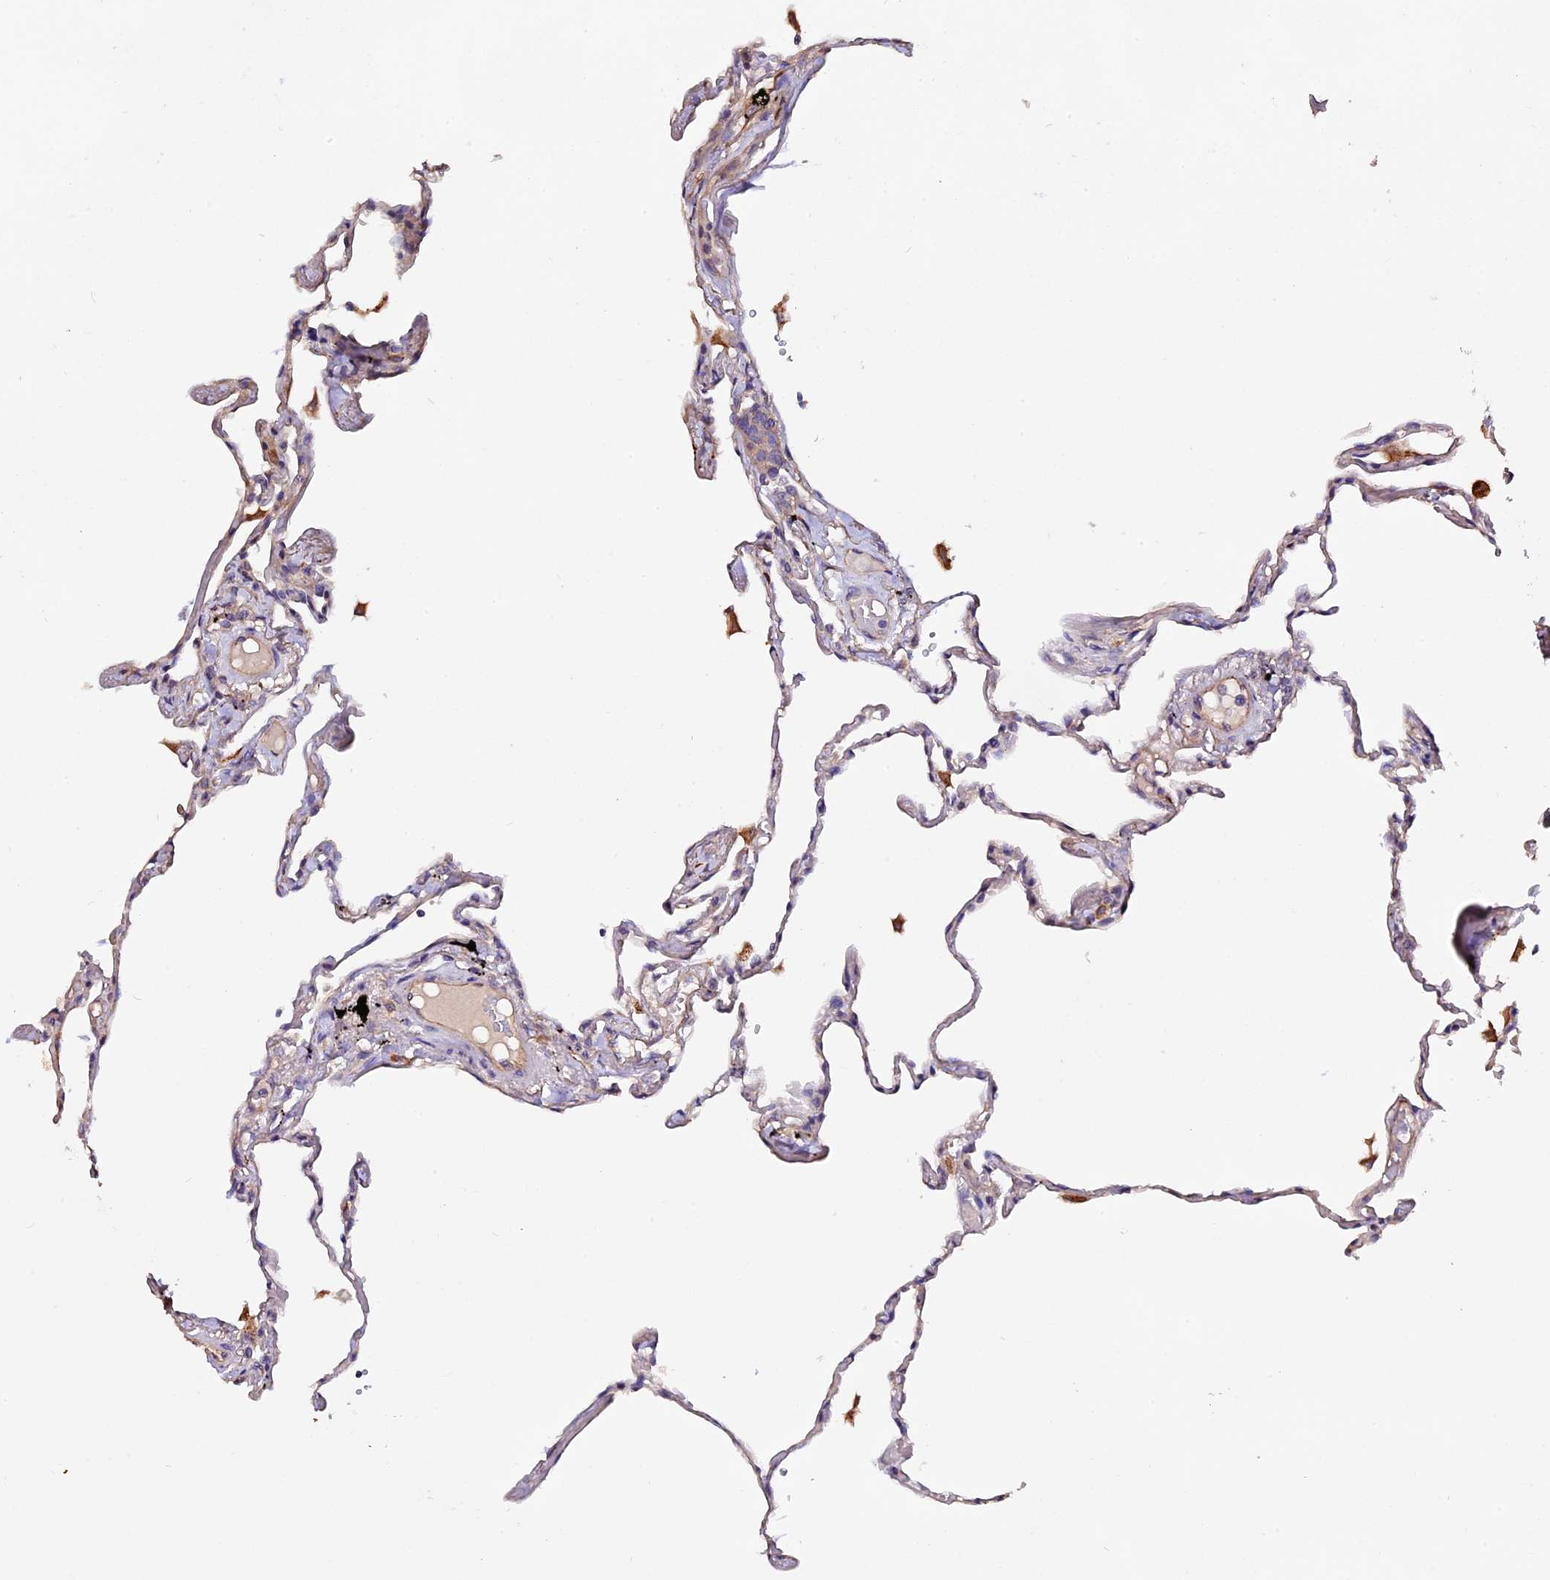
{"staining": {"intensity": "weak", "quantity": "<25%", "location": "cytoplasmic/membranous"}, "tissue": "lung", "cell_type": "Alveolar cells", "image_type": "normal", "snomed": [{"axis": "morphology", "description": "Normal tissue, NOS"}, {"axis": "topography", "description": "Lung"}], "caption": "Lung was stained to show a protein in brown. There is no significant staining in alveolar cells. (DAB IHC, high magnification).", "gene": "CLN5", "patient": {"sex": "female", "age": 67}}